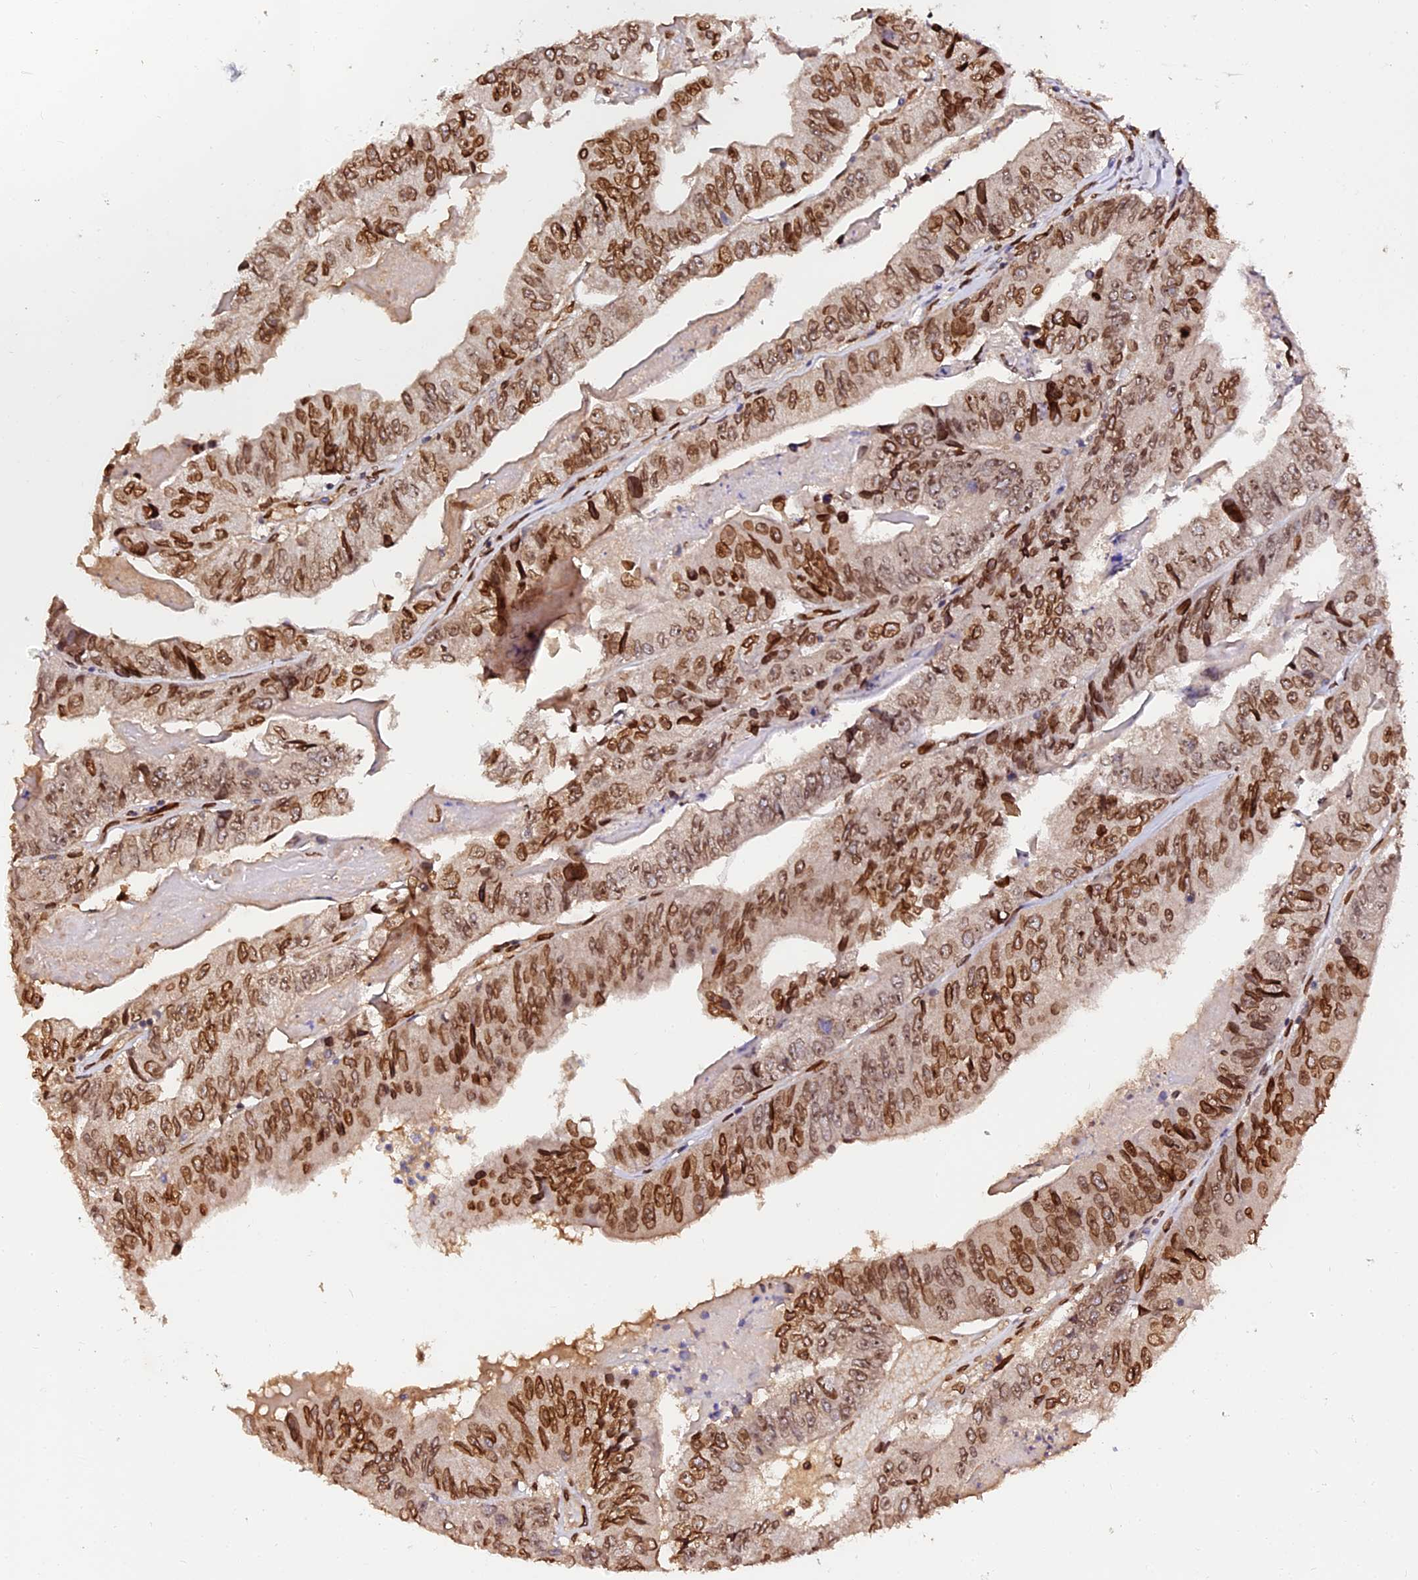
{"staining": {"intensity": "strong", "quantity": ">75%", "location": "cytoplasmic/membranous,nuclear"}, "tissue": "colorectal cancer", "cell_type": "Tumor cells", "image_type": "cancer", "snomed": [{"axis": "morphology", "description": "Adenocarcinoma, NOS"}, {"axis": "topography", "description": "Colon"}], "caption": "Immunohistochemical staining of colorectal adenocarcinoma displays high levels of strong cytoplasmic/membranous and nuclear protein staining in about >75% of tumor cells.", "gene": "ANAPC5", "patient": {"sex": "female", "age": 67}}